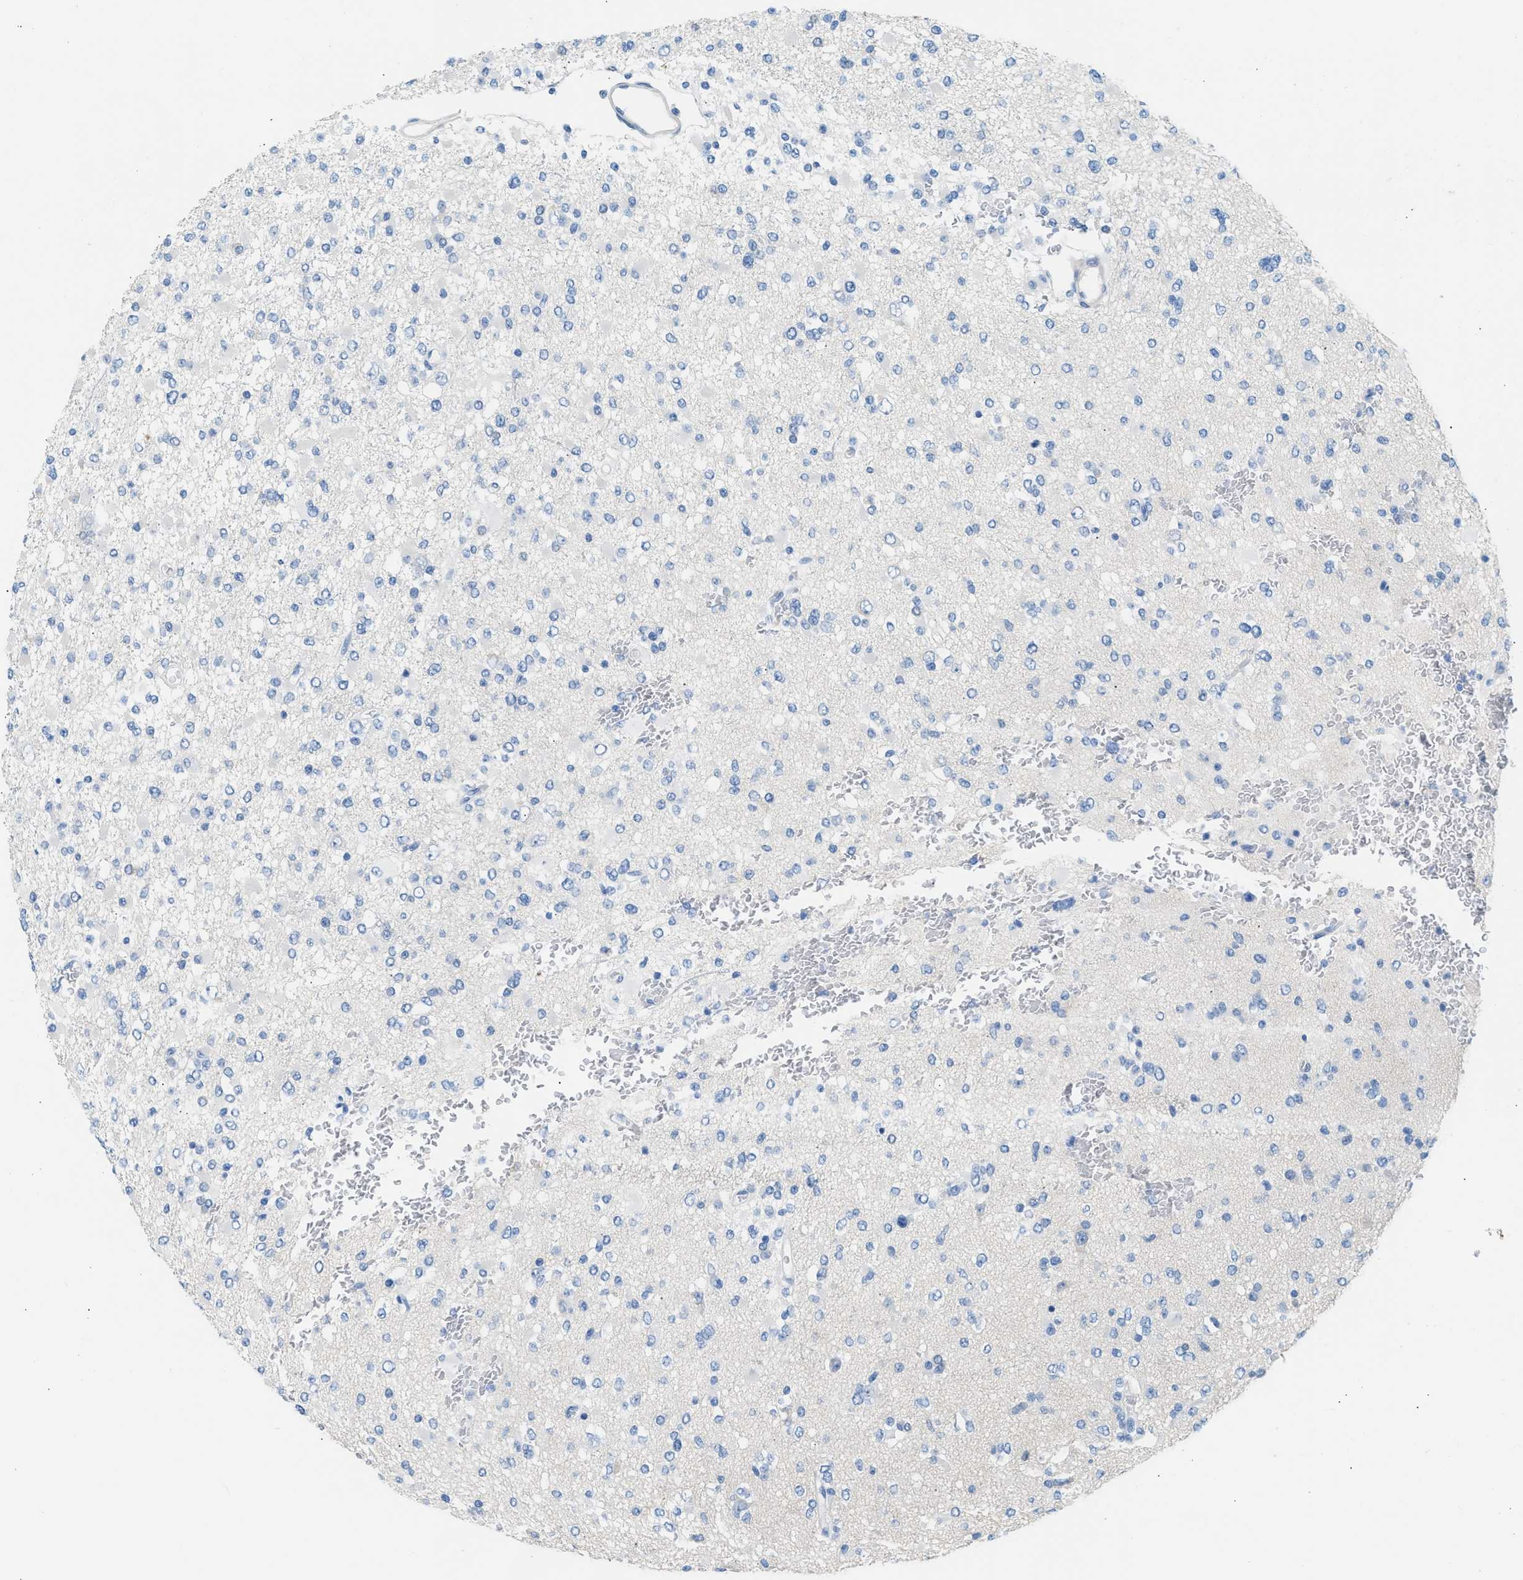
{"staining": {"intensity": "negative", "quantity": "none", "location": "none"}, "tissue": "glioma", "cell_type": "Tumor cells", "image_type": "cancer", "snomed": [{"axis": "morphology", "description": "Glioma, malignant, Low grade"}, {"axis": "topography", "description": "Brain"}], "caption": "A micrograph of human low-grade glioma (malignant) is negative for staining in tumor cells.", "gene": "SPAM1", "patient": {"sex": "female", "age": 22}}